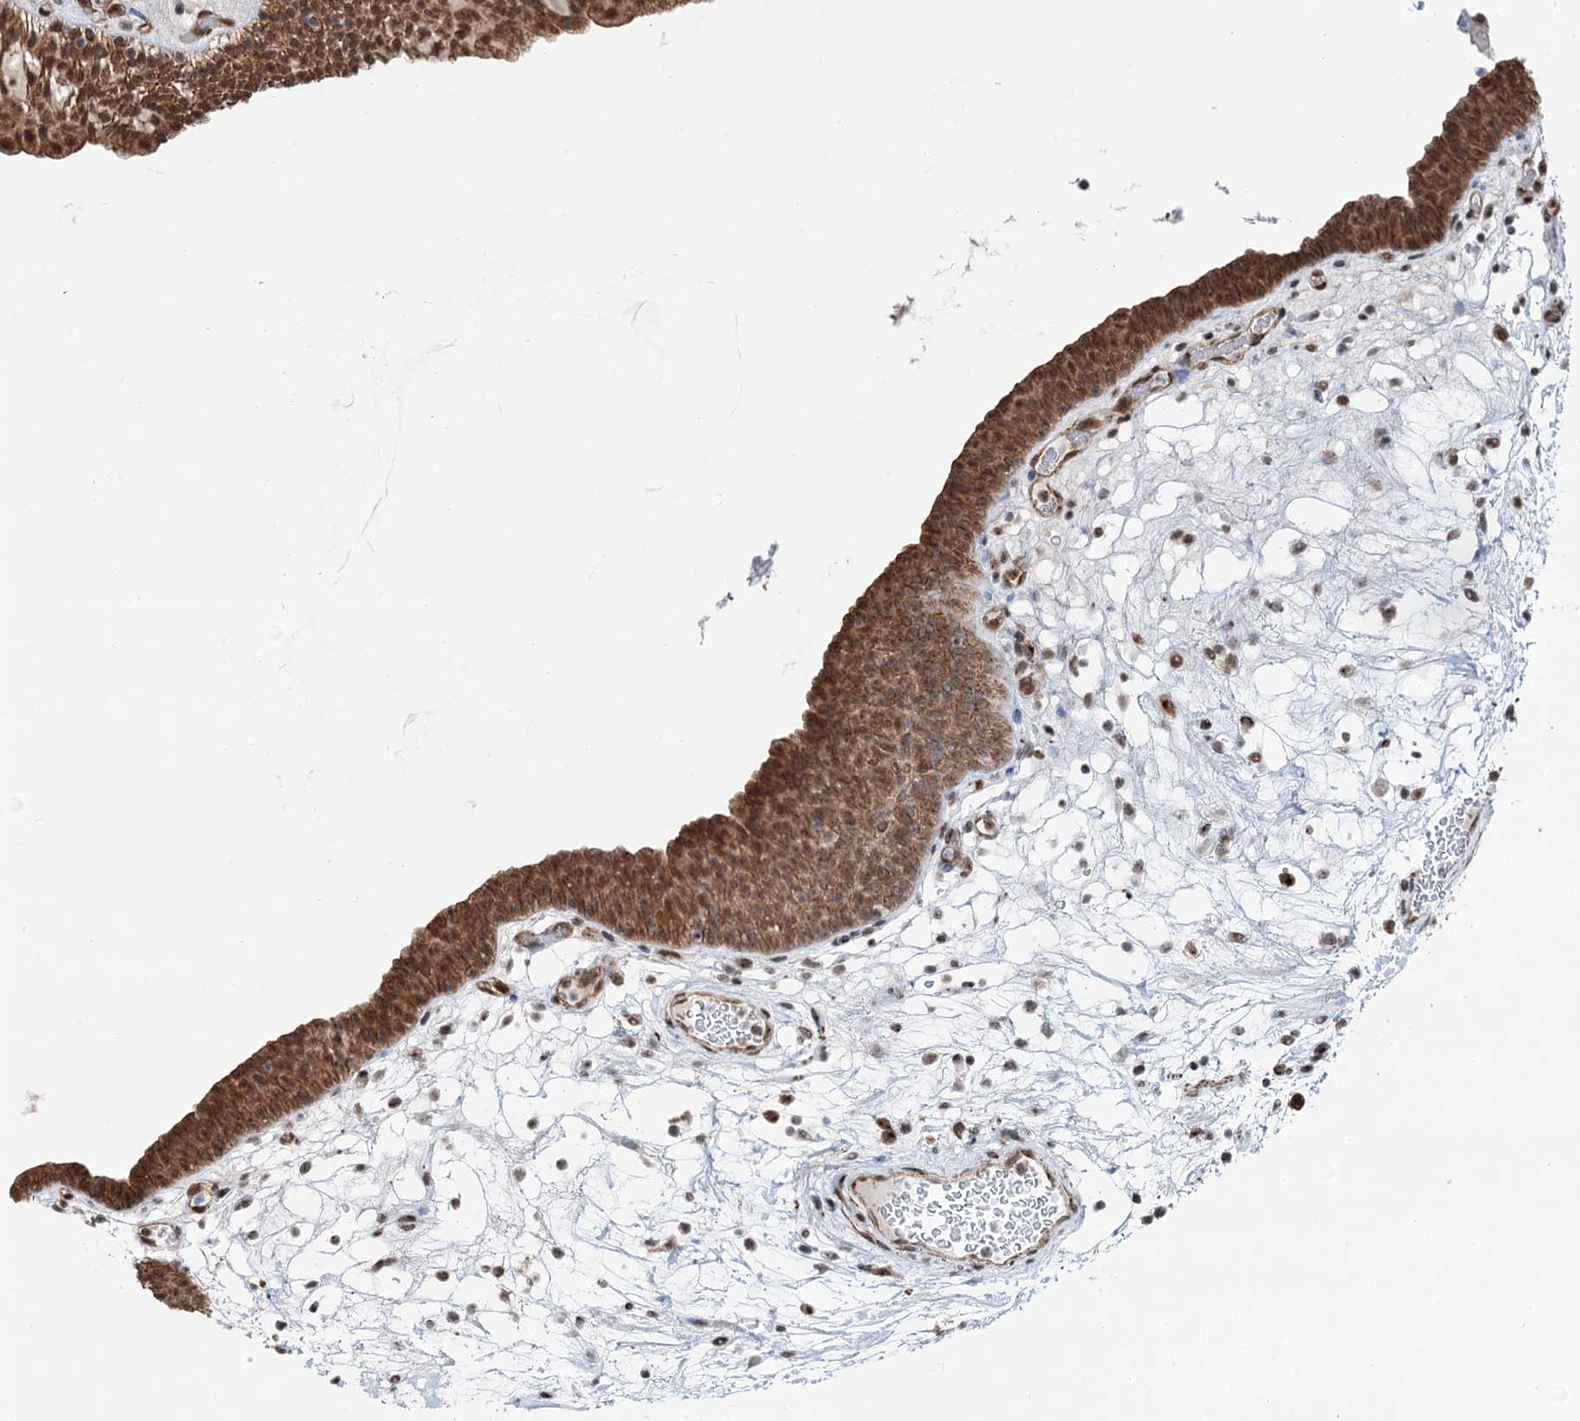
{"staining": {"intensity": "strong", "quantity": ">75%", "location": "cytoplasmic/membranous,nuclear"}, "tissue": "urinary bladder", "cell_type": "Urothelial cells", "image_type": "normal", "snomed": [{"axis": "morphology", "description": "Normal tissue, NOS"}, {"axis": "topography", "description": "Urinary bladder"}], "caption": "Immunohistochemistry (IHC) staining of benign urinary bladder, which demonstrates high levels of strong cytoplasmic/membranous,nuclear staining in approximately >75% of urothelial cells indicating strong cytoplasmic/membranous,nuclear protein staining. The staining was performed using DAB (3,3'-diaminobenzidine) (brown) for protein detection and nuclei were counterstained in hematoxylin (blue).", "gene": "CFDP1", "patient": {"sex": "male", "age": 71}}